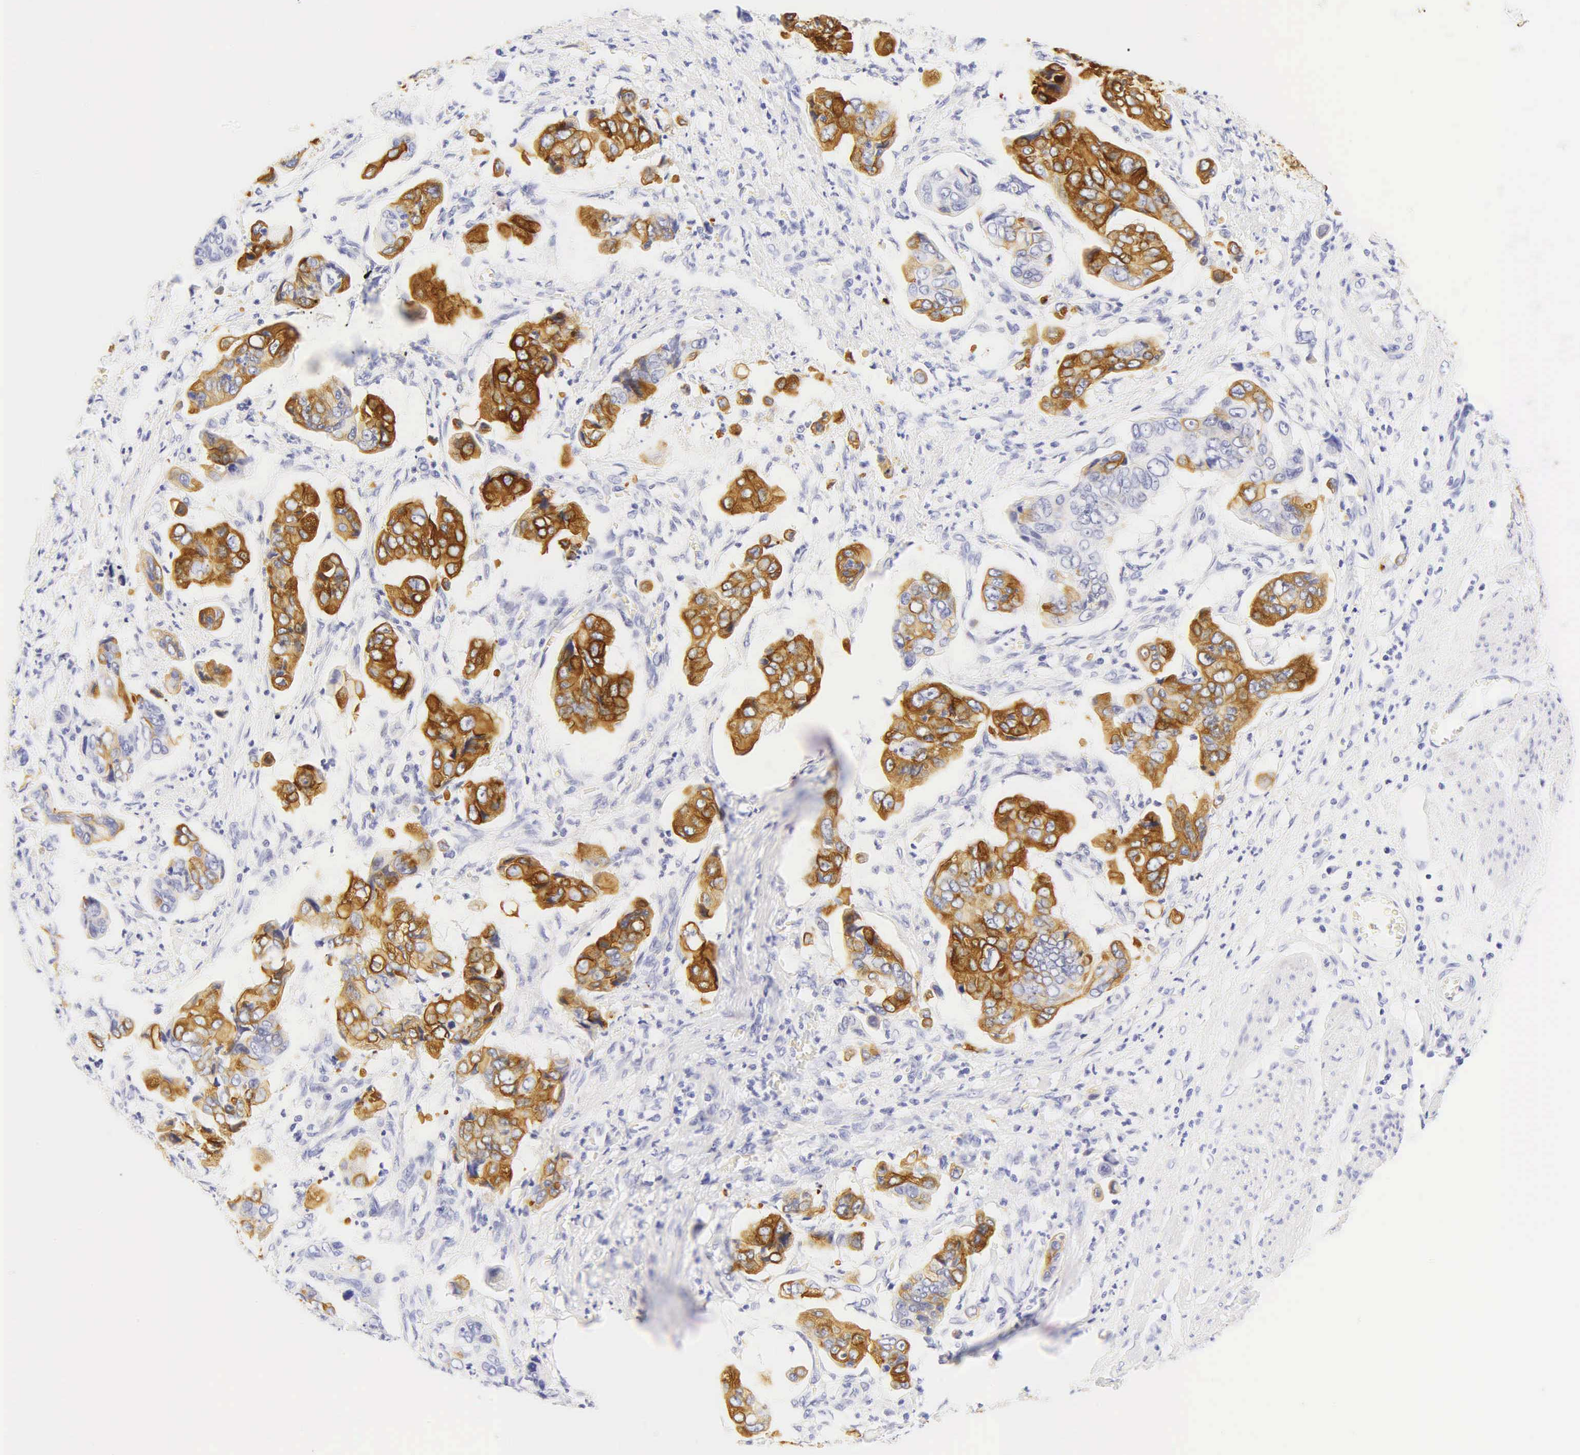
{"staining": {"intensity": "strong", "quantity": ">75%", "location": "cytoplasmic/membranous"}, "tissue": "stomach cancer", "cell_type": "Tumor cells", "image_type": "cancer", "snomed": [{"axis": "morphology", "description": "Adenocarcinoma, NOS"}, {"axis": "topography", "description": "Stomach, upper"}], "caption": "Immunohistochemical staining of stomach adenocarcinoma reveals strong cytoplasmic/membranous protein staining in approximately >75% of tumor cells.", "gene": "KRT20", "patient": {"sex": "male", "age": 80}}